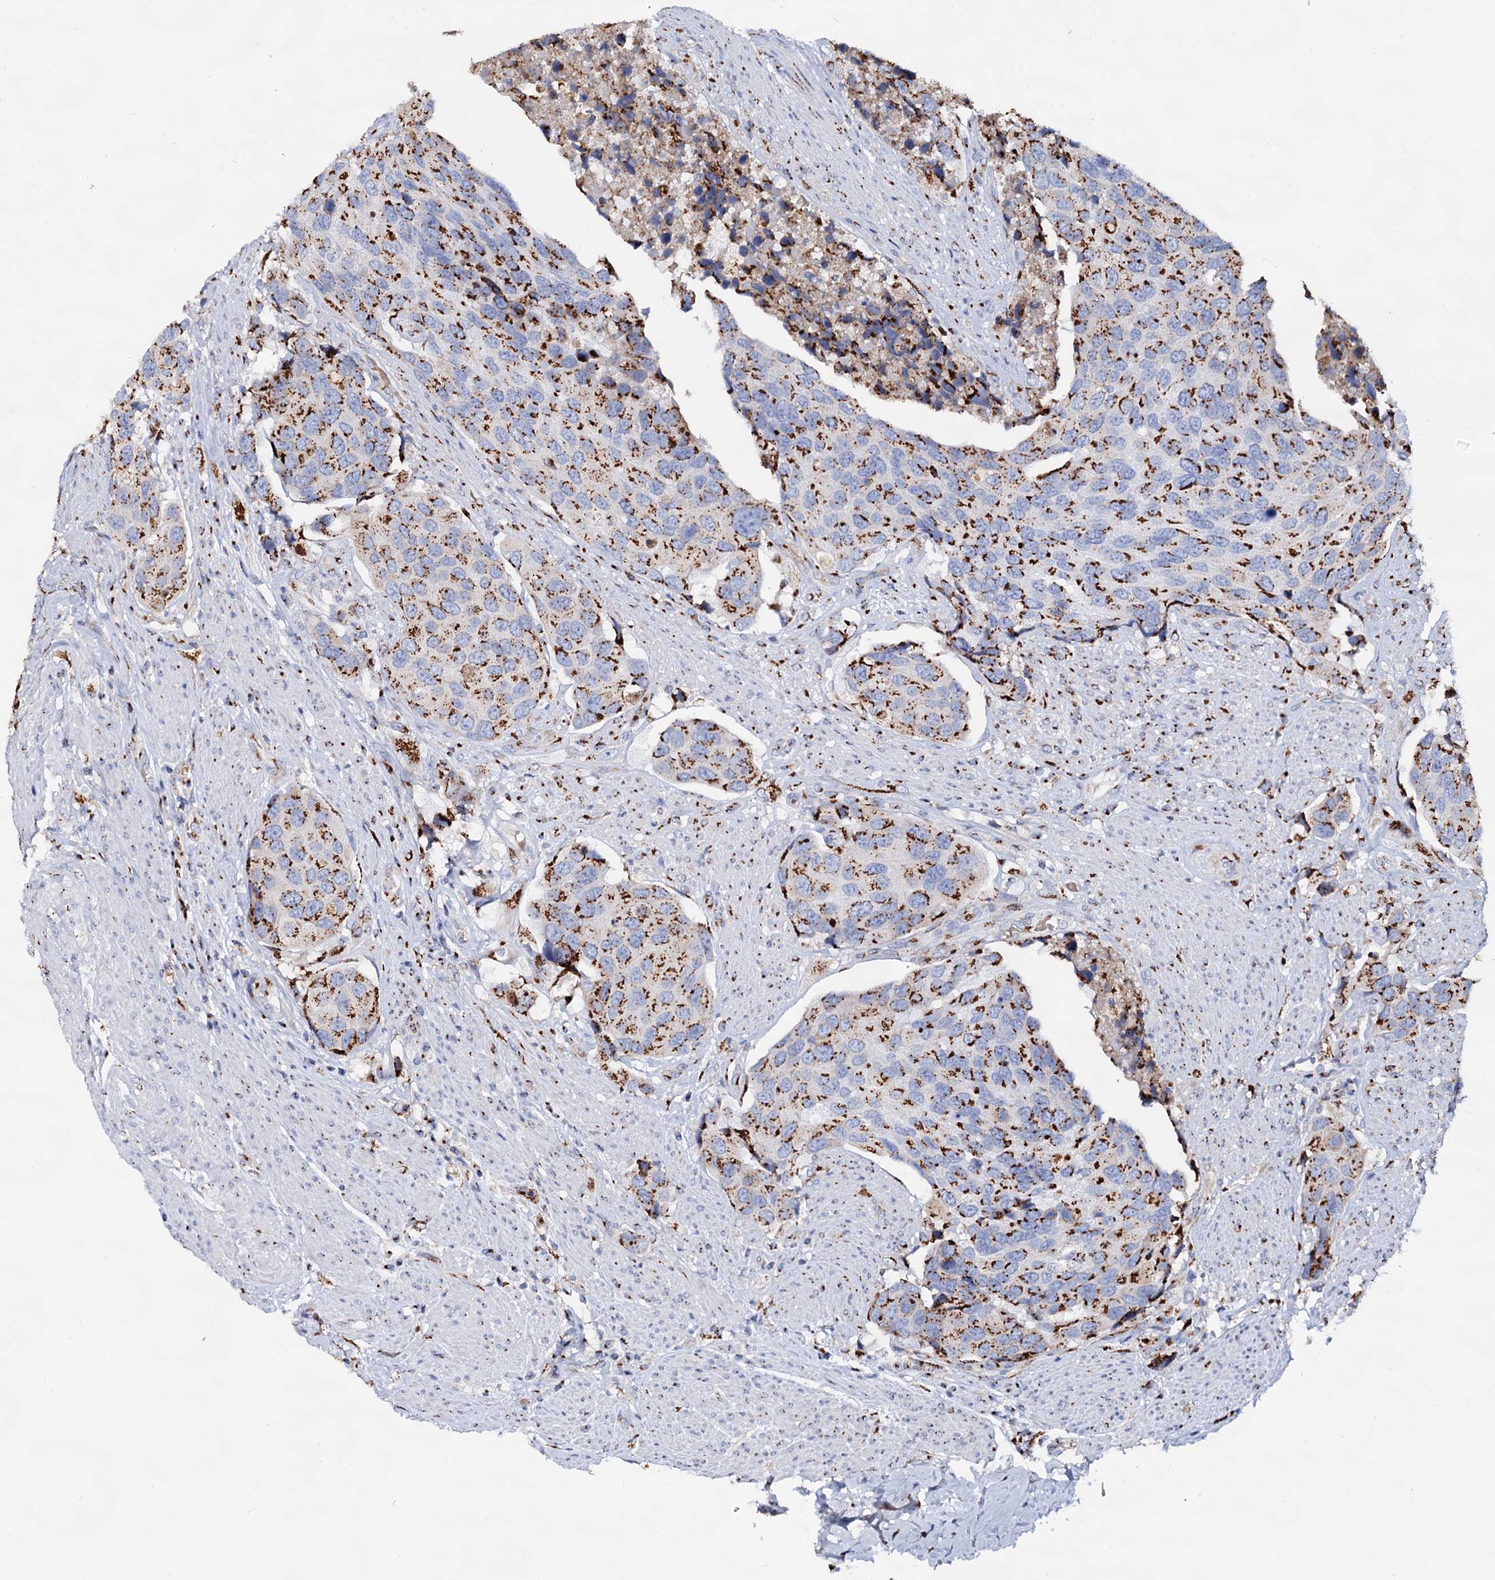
{"staining": {"intensity": "strong", "quantity": ">75%", "location": "cytoplasmic/membranous"}, "tissue": "urothelial cancer", "cell_type": "Tumor cells", "image_type": "cancer", "snomed": [{"axis": "morphology", "description": "Urothelial carcinoma, High grade"}, {"axis": "topography", "description": "Urinary bladder"}], "caption": "Immunohistochemical staining of human urothelial cancer reveals strong cytoplasmic/membranous protein expression in approximately >75% of tumor cells.", "gene": "TM9SF3", "patient": {"sex": "male", "age": 74}}